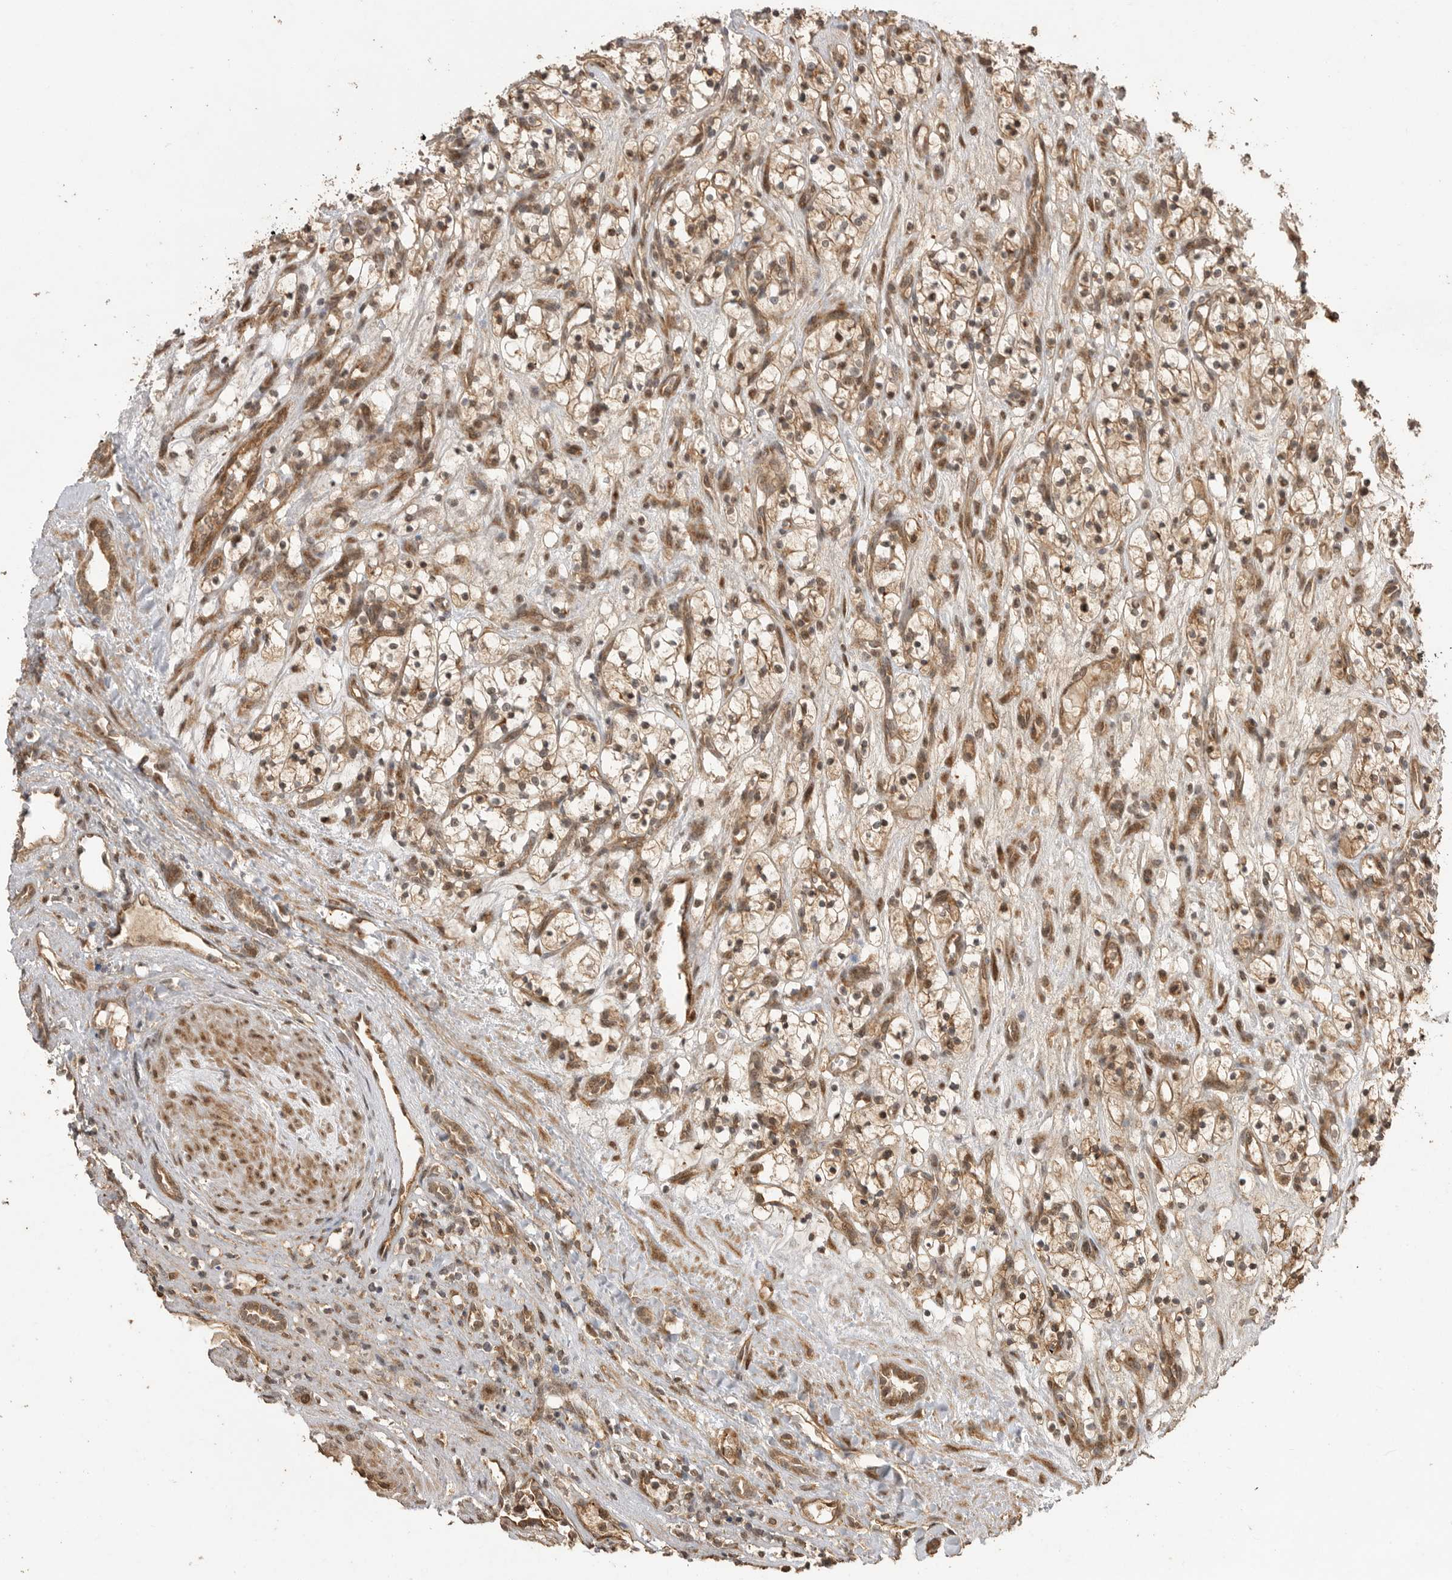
{"staining": {"intensity": "moderate", "quantity": ">75%", "location": "cytoplasmic/membranous"}, "tissue": "renal cancer", "cell_type": "Tumor cells", "image_type": "cancer", "snomed": [{"axis": "morphology", "description": "Adenocarcinoma, NOS"}, {"axis": "topography", "description": "Kidney"}], "caption": "Moderate cytoplasmic/membranous protein staining is identified in approximately >75% of tumor cells in adenocarcinoma (renal). (Brightfield microscopy of DAB IHC at high magnification).", "gene": "BOC", "patient": {"sex": "female", "age": 57}}